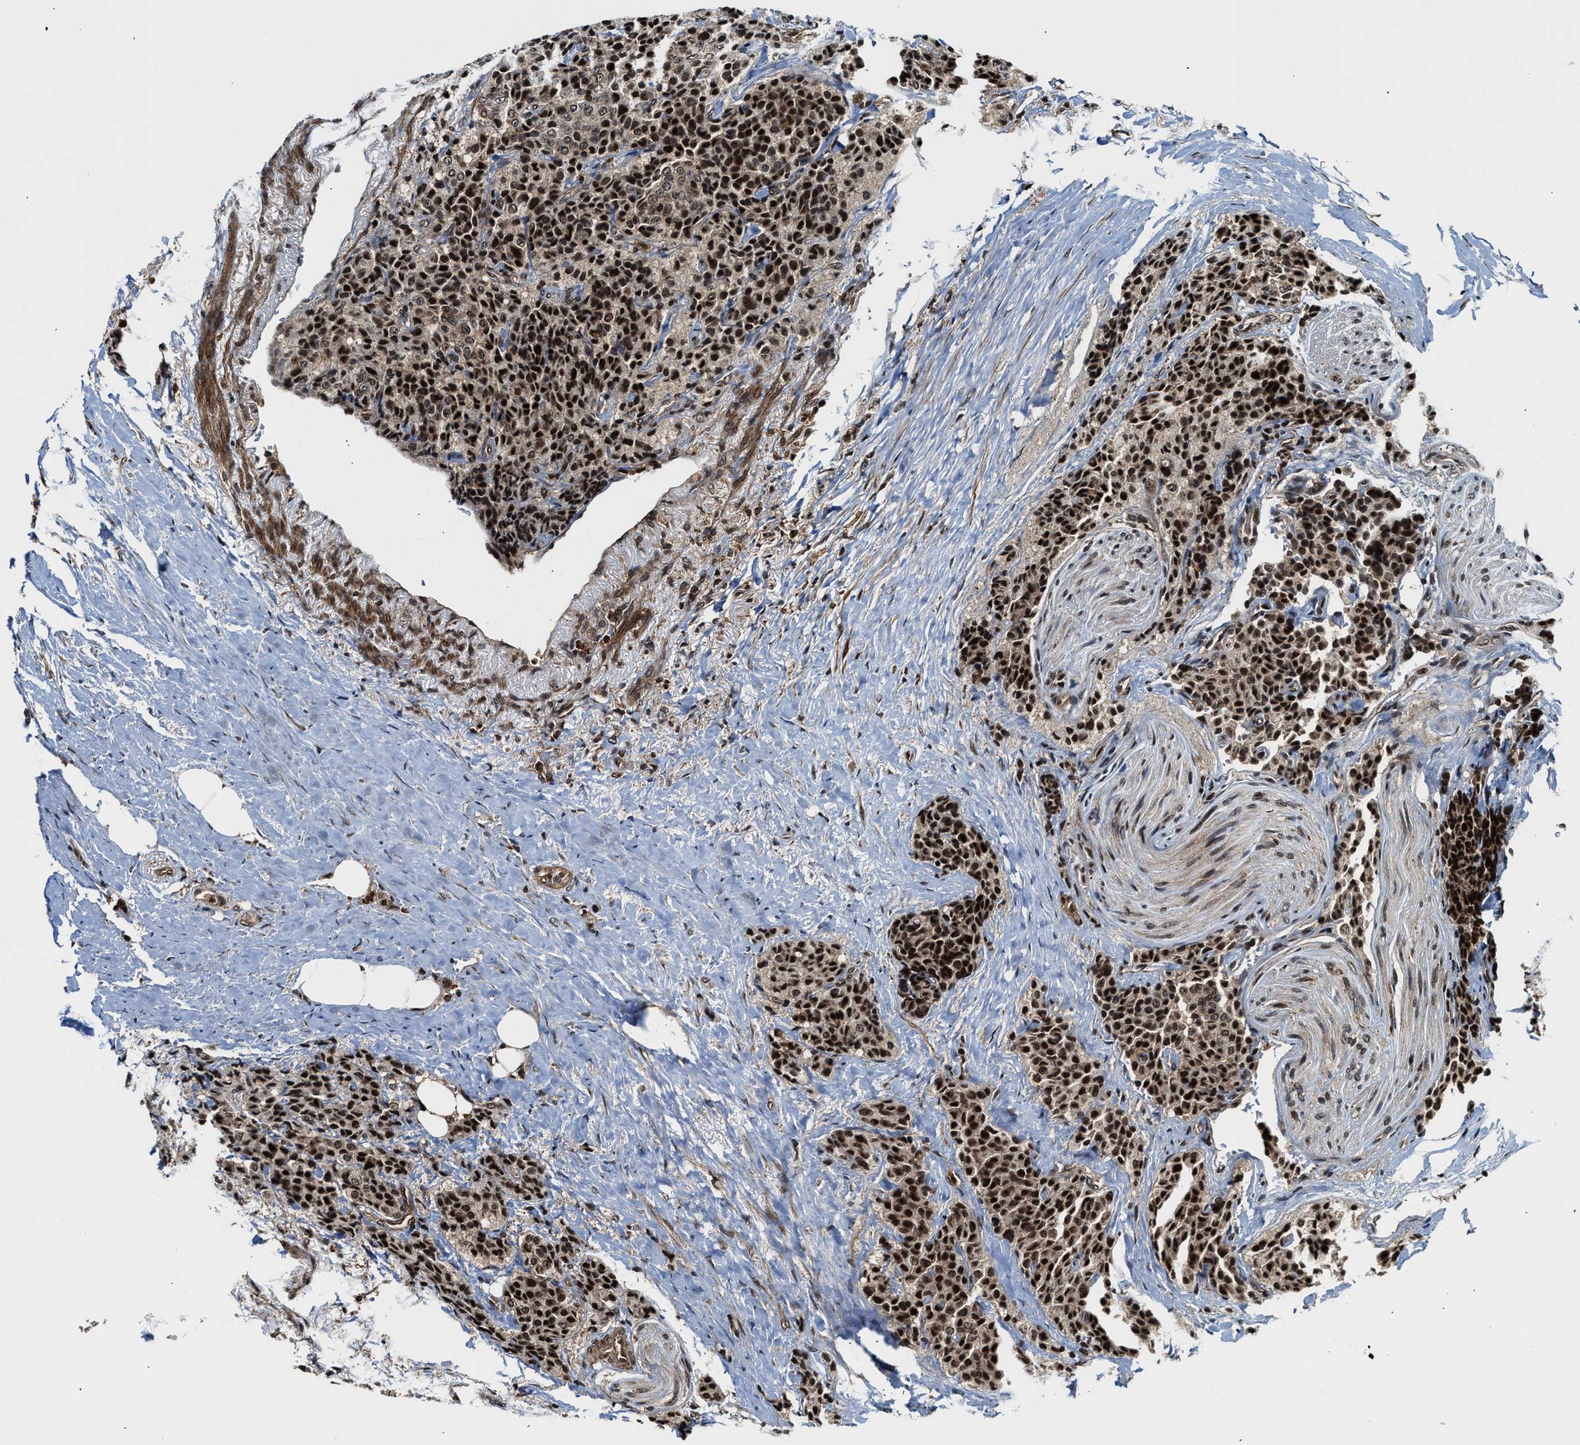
{"staining": {"intensity": "strong", "quantity": ">75%", "location": "cytoplasmic/membranous,nuclear"}, "tissue": "carcinoid", "cell_type": "Tumor cells", "image_type": "cancer", "snomed": [{"axis": "morphology", "description": "Carcinoid, malignant, NOS"}, {"axis": "topography", "description": "Colon"}], "caption": "Immunohistochemical staining of malignant carcinoid demonstrates high levels of strong cytoplasmic/membranous and nuclear protein positivity in approximately >75% of tumor cells.", "gene": "MDM2", "patient": {"sex": "female", "age": 61}}